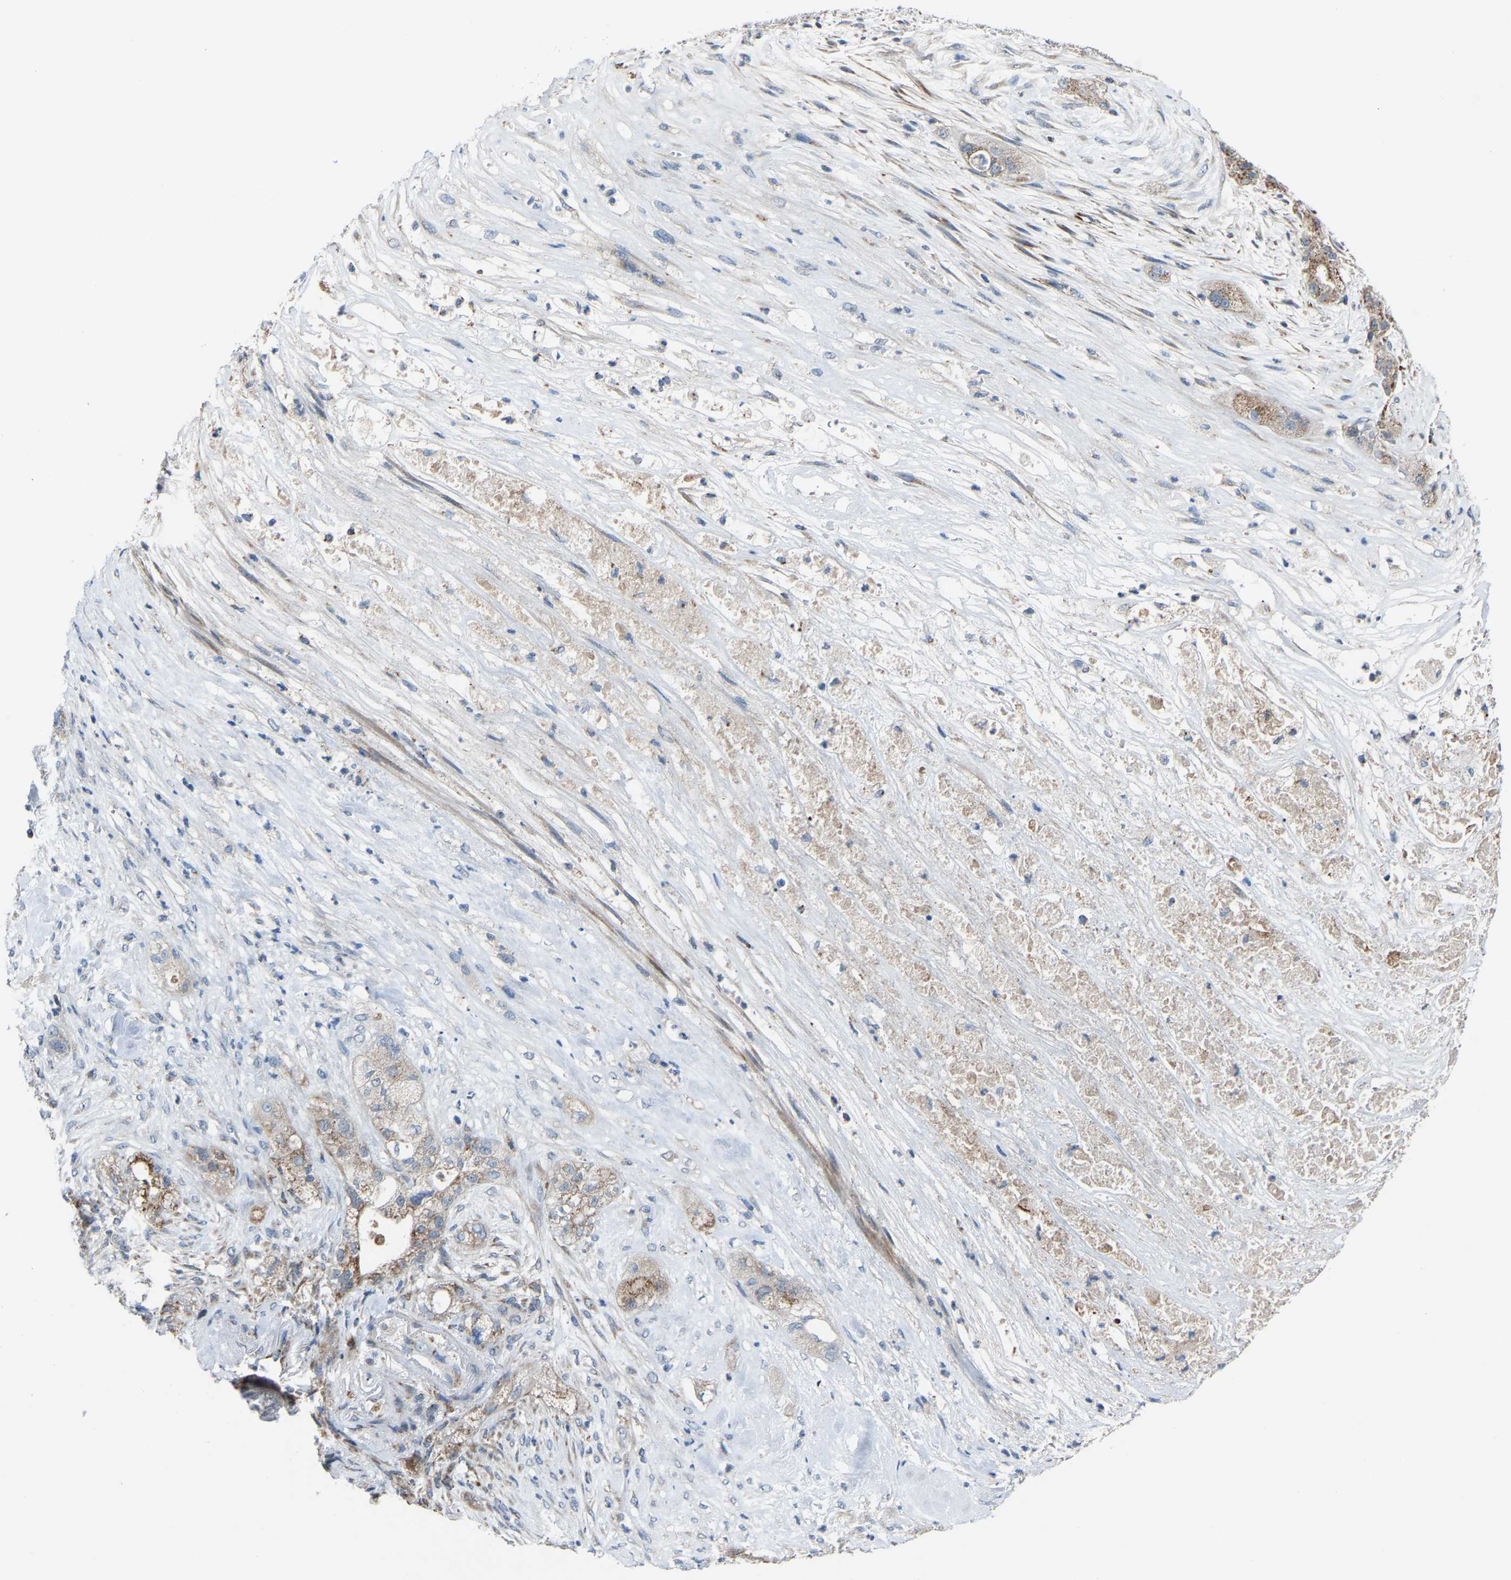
{"staining": {"intensity": "moderate", "quantity": ">75%", "location": "cytoplasmic/membranous"}, "tissue": "pancreatic cancer", "cell_type": "Tumor cells", "image_type": "cancer", "snomed": [{"axis": "morphology", "description": "Adenocarcinoma, NOS"}, {"axis": "topography", "description": "Pancreas"}], "caption": "The micrograph displays staining of pancreatic cancer, revealing moderate cytoplasmic/membranous protein staining (brown color) within tumor cells.", "gene": "CANT1", "patient": {"sex": "female", "age": 78}}